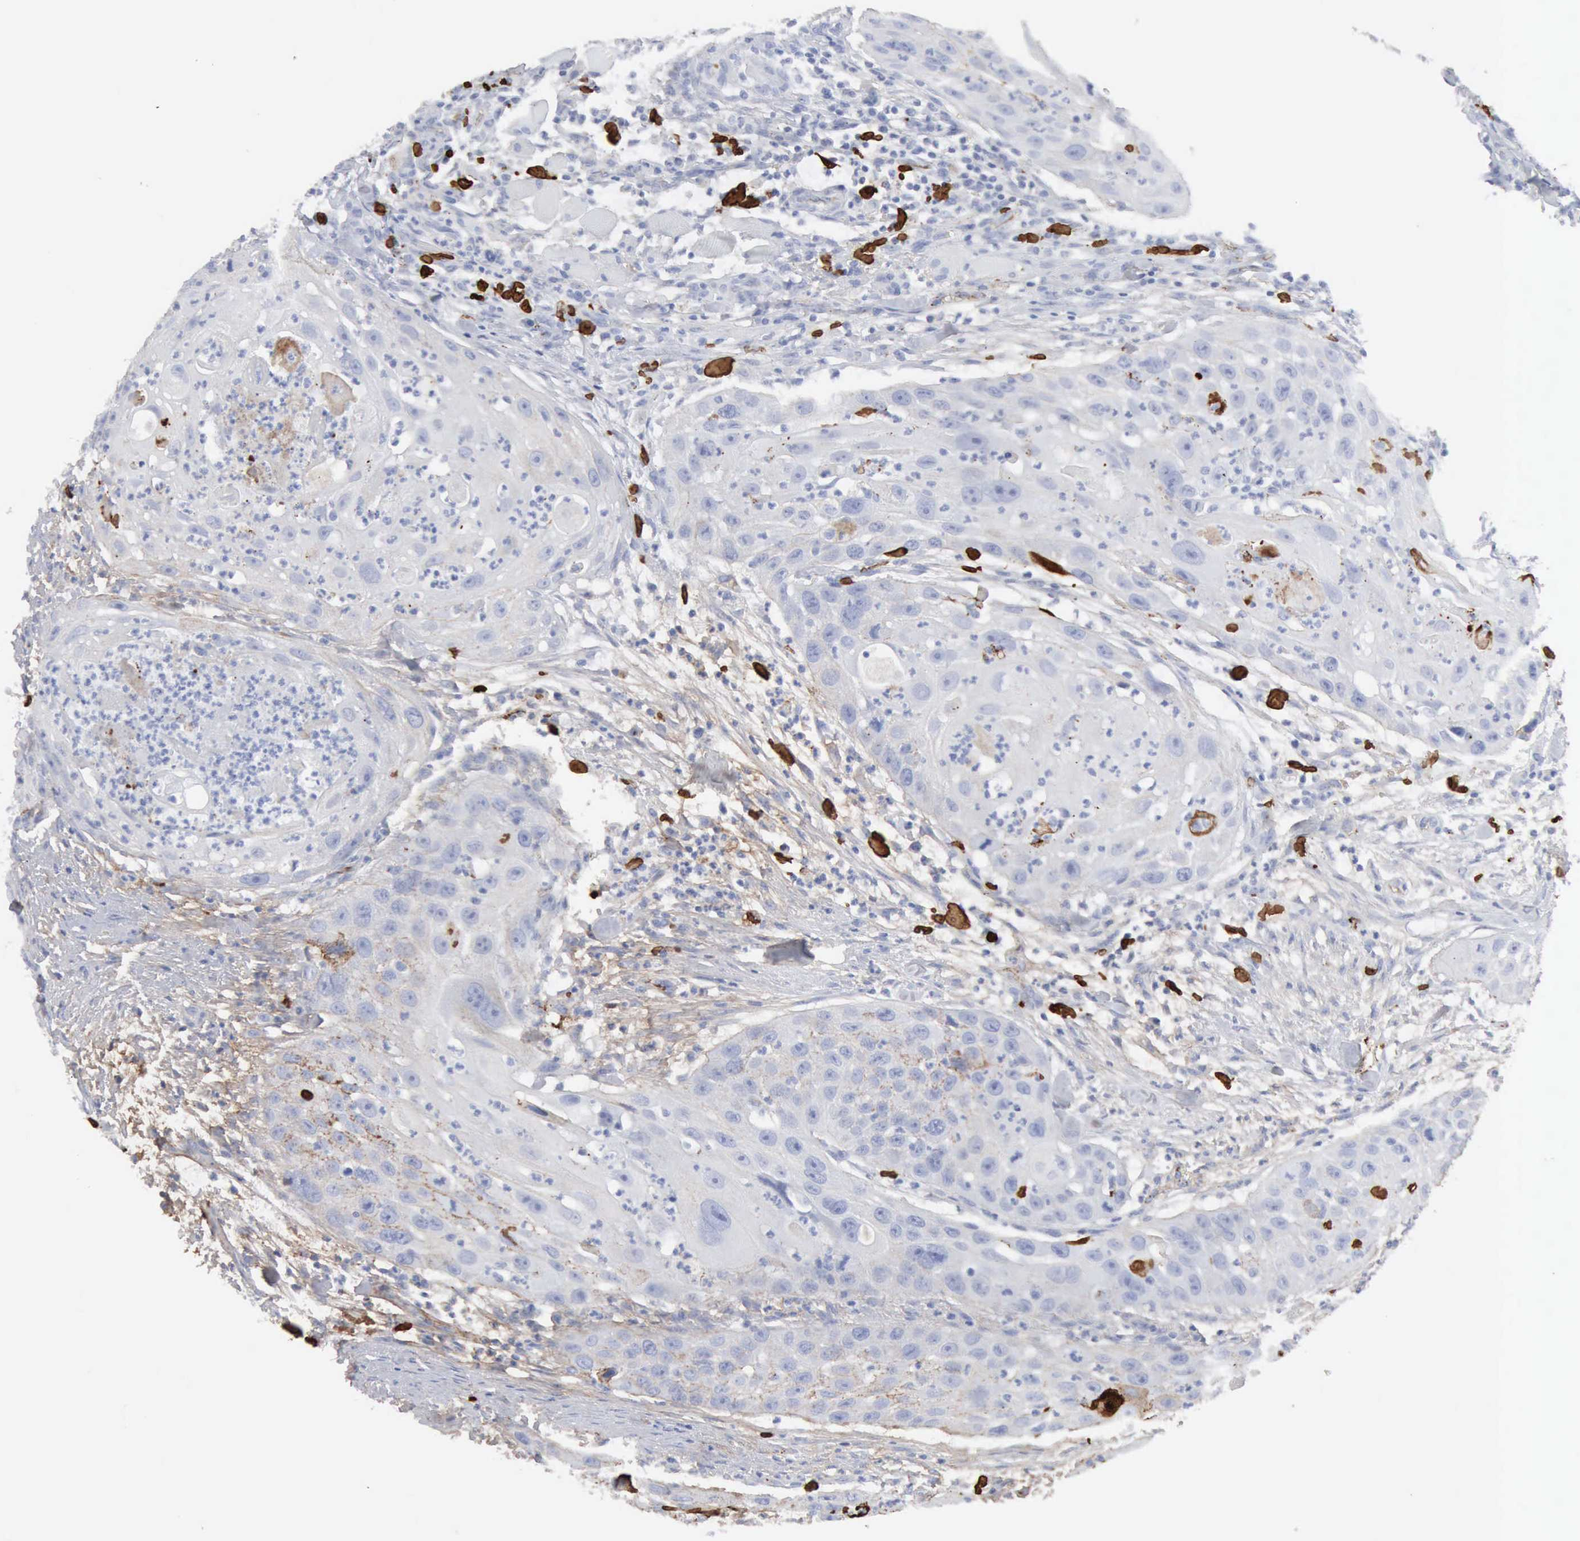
{"staining": {"intensity": "negative", "quantity": "none", "location": "none"}, "tissue": "head and neck cancer", "cell_type": "Tumor cells", "image_type": "cancer", "snomed": [{"axis": "morphology", "description": "Squamous cell carcinoma, NOS"}, {"axis": "topography", "description": "Head-Neck"}], "caption": "This is an immunohistochemistry micrograph of human head and neck cancer. There is no staining in tumor cells.", "gene": "C4BPA", "patient": {"sex": "male", "age": 64}}